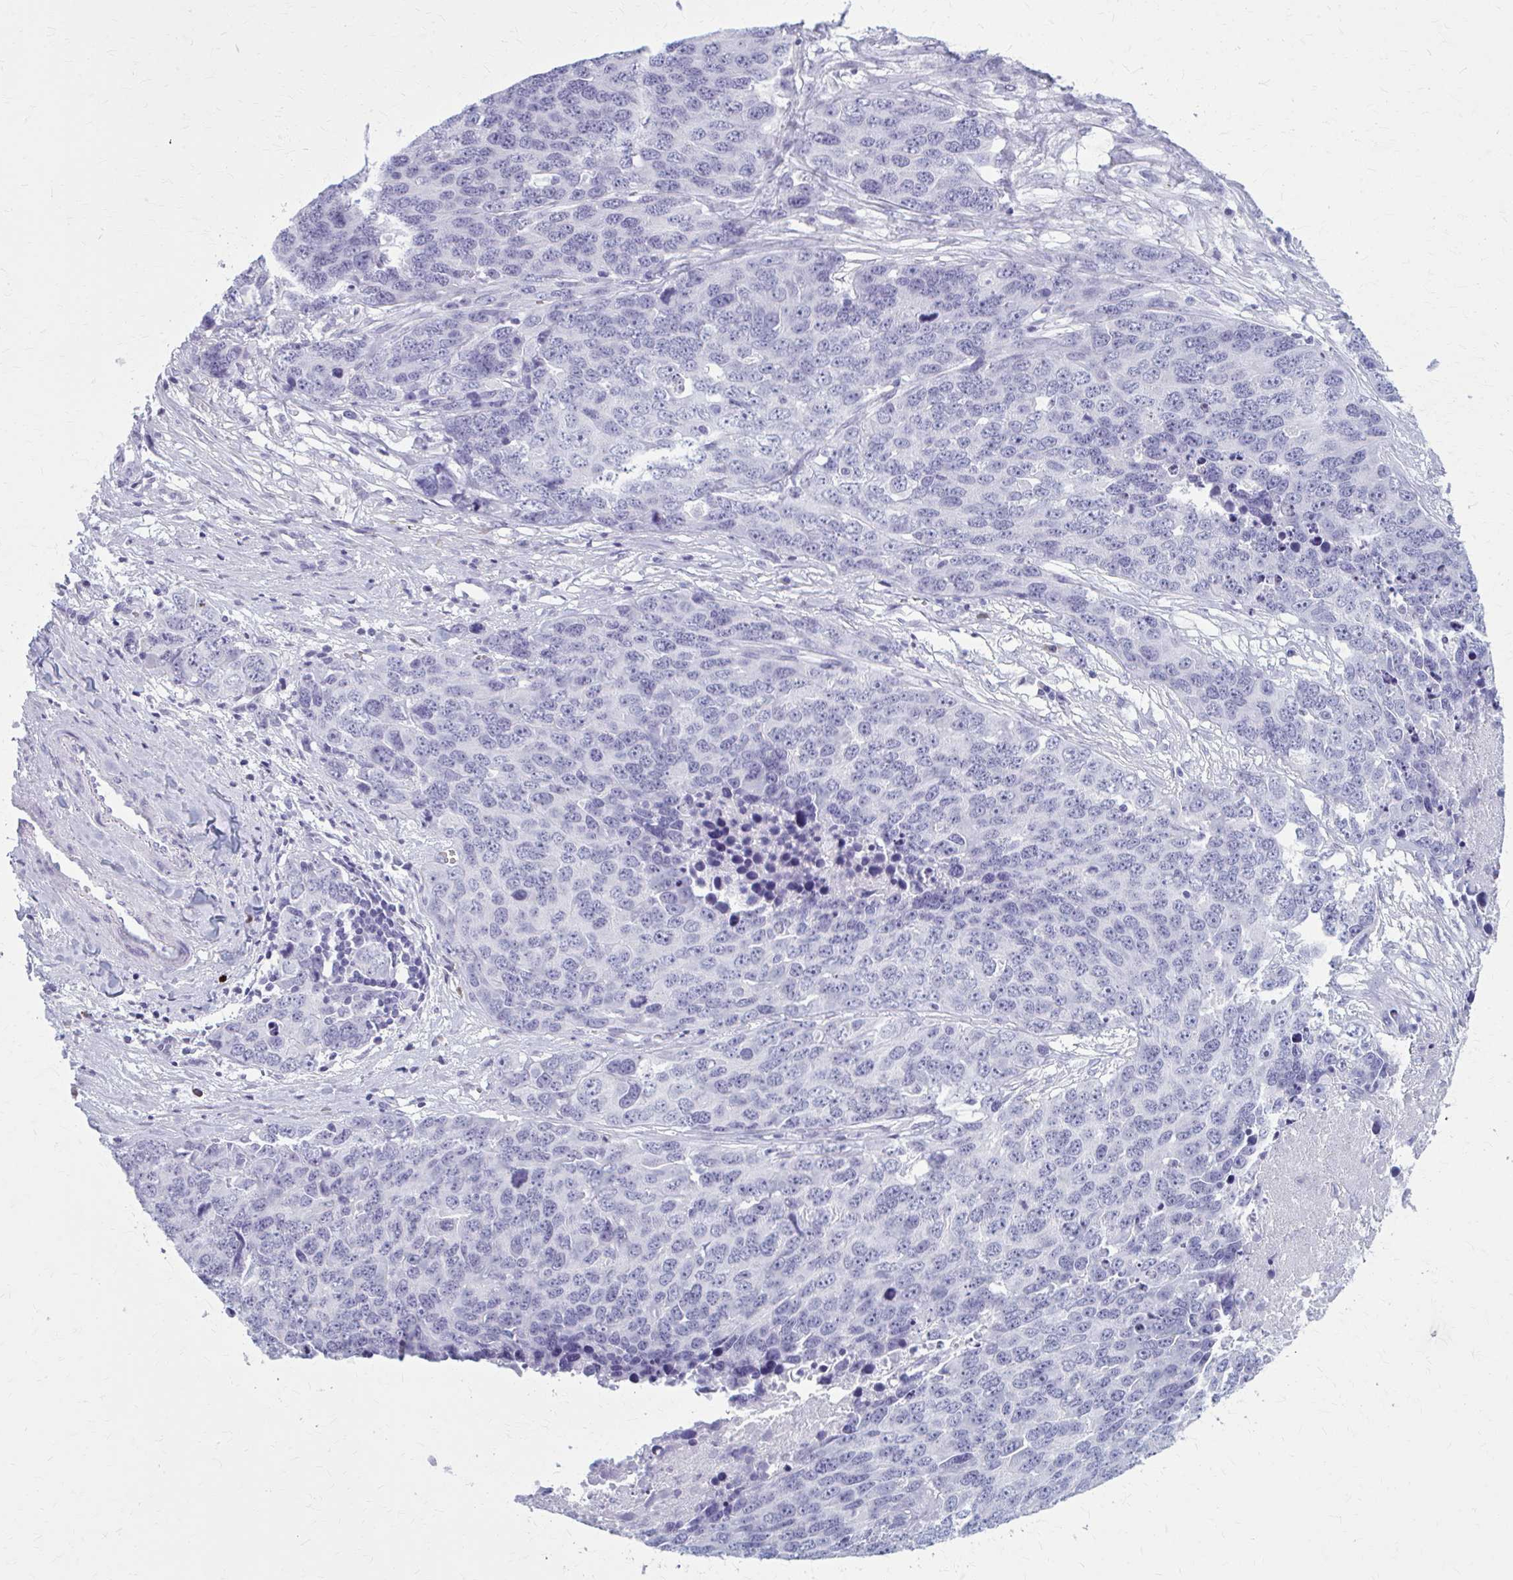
{"staining": {"intensity": "negative", "quantity": "none", "location": "none"}, "tissue": "ovarian cancer", "cell_type": "Tumor cells", "image_type": "cancer", "snomed": [{"axis": "morphology", "description": "Cystadenocarcinoma, serous, NOS"}, {"axis": "topography", "description": "Ovary"}], "caption": "Ovarian cancer was stained to show a protein in brown. There is no significant expression in tumor cells.", "gene": "ZDHHC7", "patient": {"sex": "female", "age": 76}}